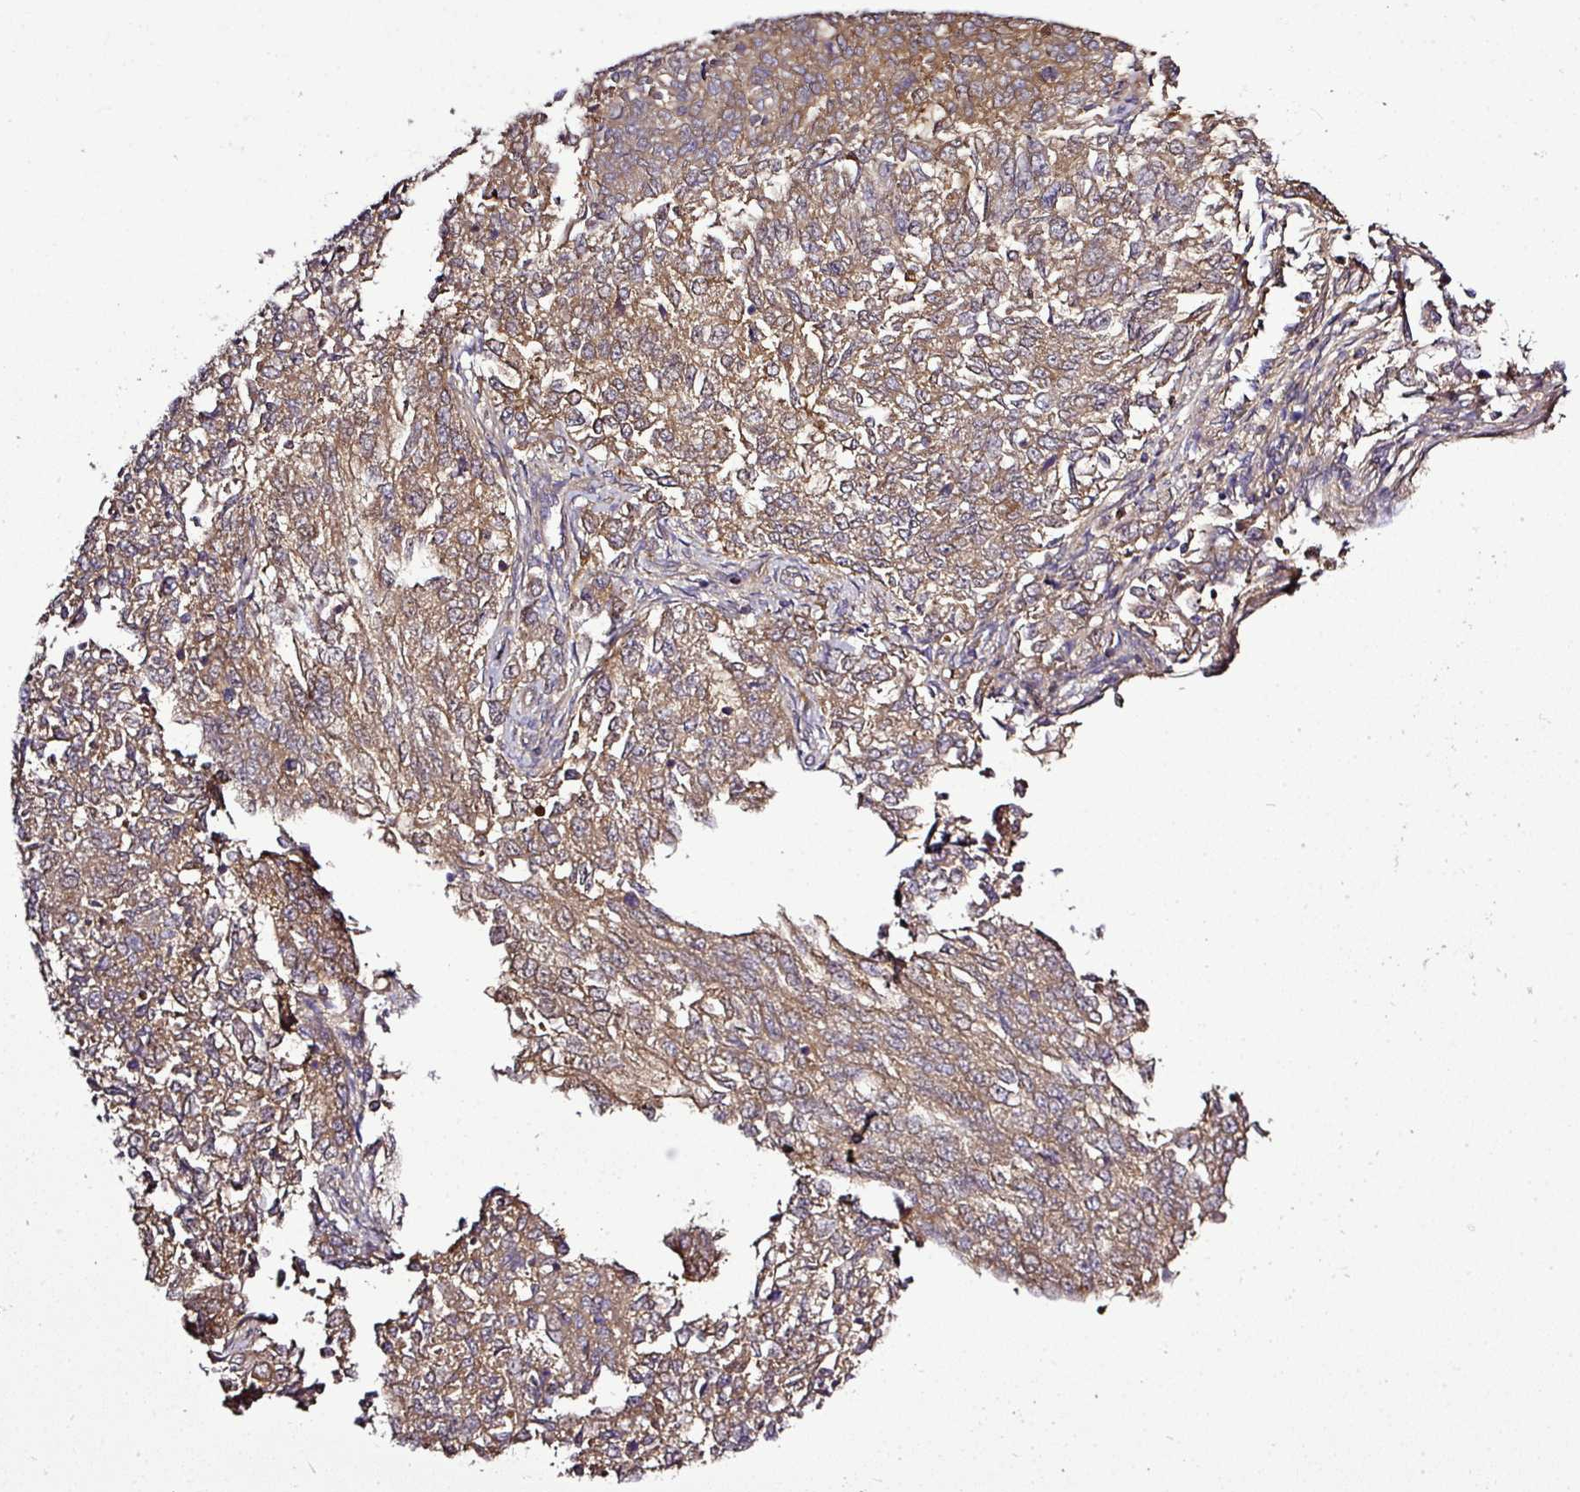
{"staining": {"intensity": "weak", "quantity": "25%-75%", "location": "cytoplasmic/membranous"}, "tissue": "endometrial cancer", "cell_type": "Tumor cells", "image_type": "cancer", "snomed": [{"axis": "morphology", "description": "Adenocarcinoma, NOS"}, {"axis": "topography", "description": "Endometrium"}], "caption": "A histopathology image of endometrial cancer stained for a protein reveals weak cytoplasmic/membranous brown staining in tumor cells.", "gene": "TMEM107", "patient": {"sex": "female", "age": 50}}